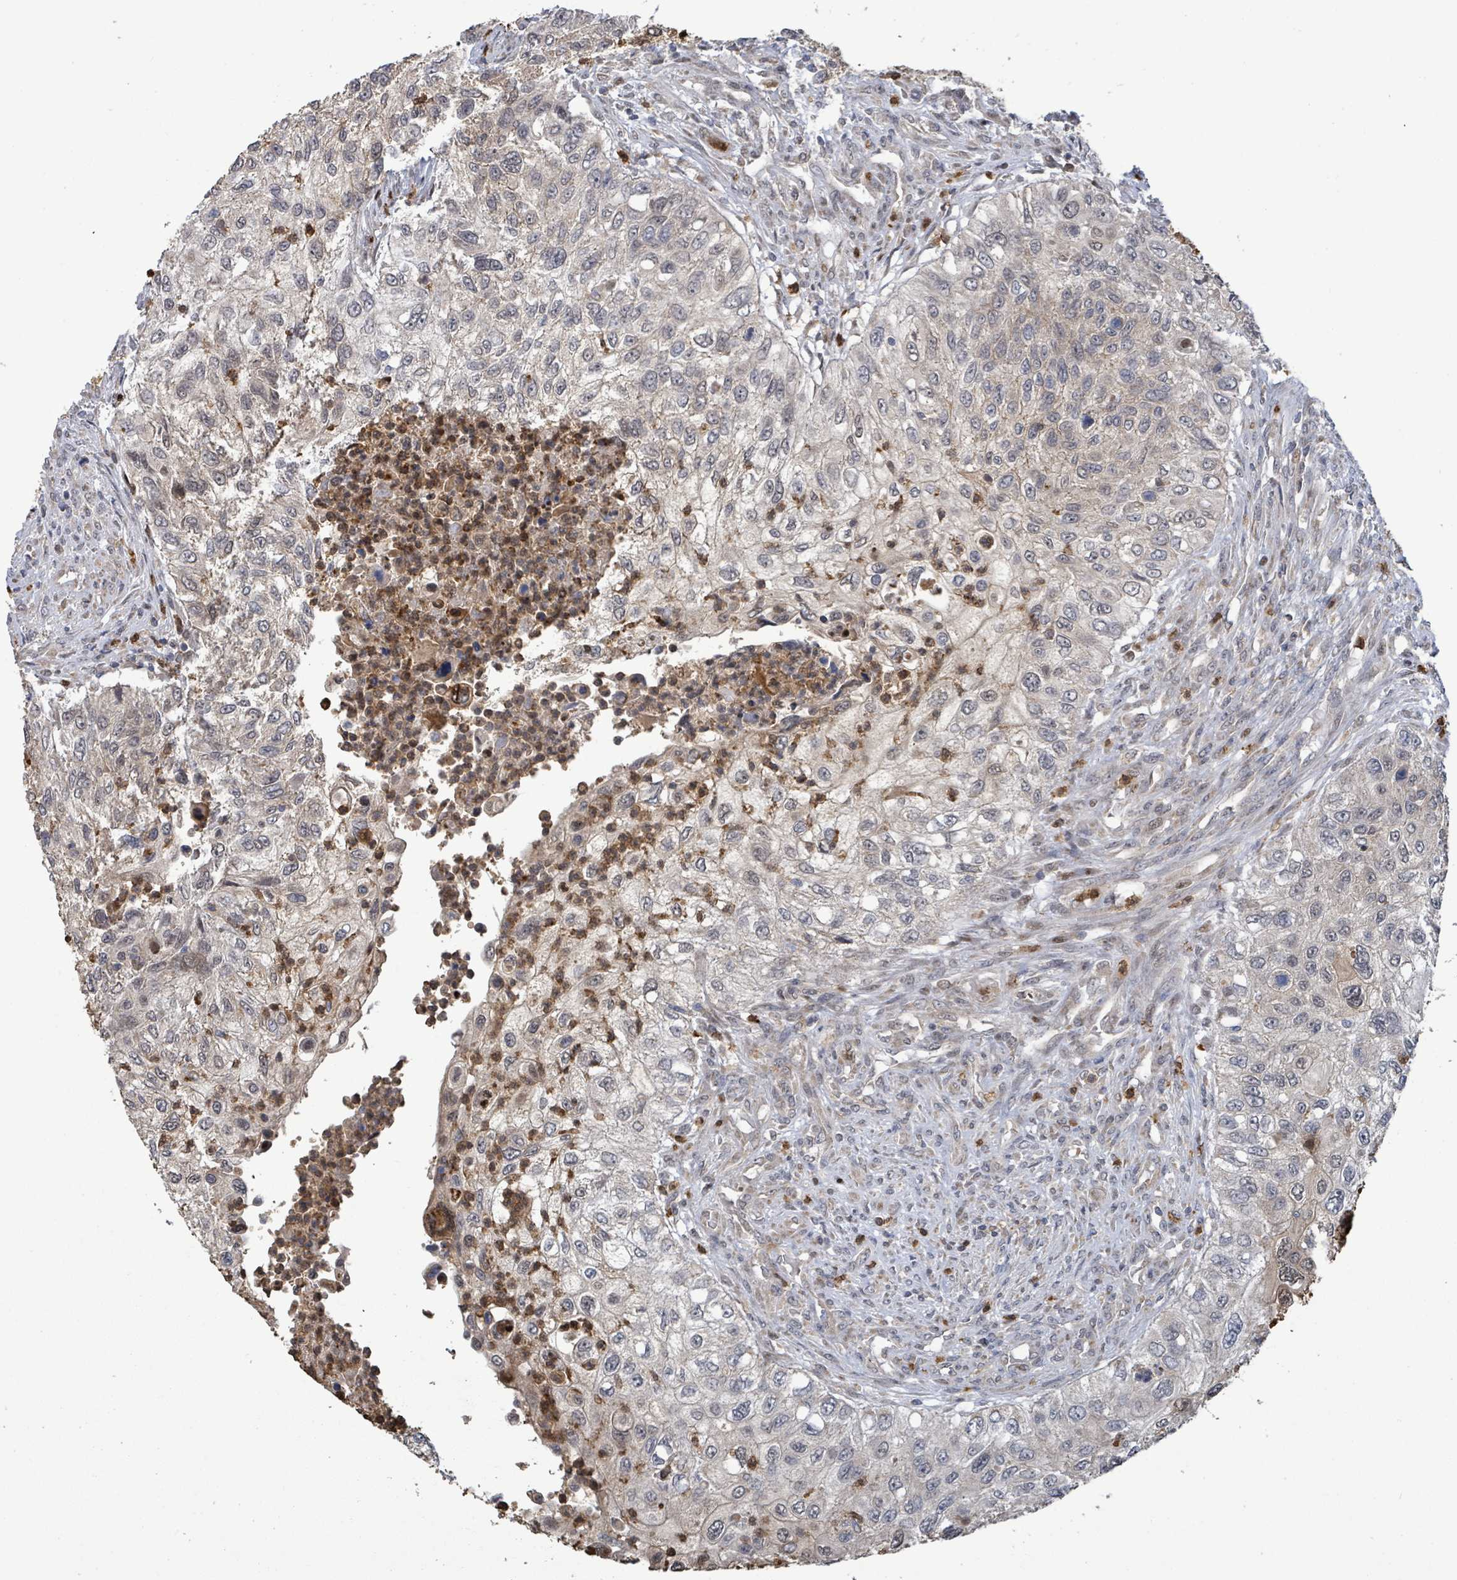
{"staining": {"intensity": "weak", "quantity": "25%-75%", "location": "cytoplasmic/membranous"}, "tissue": "urothelial cancer", "cell_type": "Tumor cells", "image_type": "cancer", "snomed": [{"axis": "morphology", "description": "Urothelial carcinoma, High grade"}, {"axis": "topography", "description": "Urinary bladder"}], "caption": "Immunohistochemistry (IHC) staining of urothelial cancer, which shows low levels of weak cytoplasmic/membranous positivity in approximately 25%-75% of tumor cells indicating weak cytoplasmic/membranous protein staining. The staining was performed using DAB (brown) for protein detection and nuclei were counterstained in hematoxylin (blue).", "gene": "COQ6", "patient": {"sex": "female", "age": 60}}